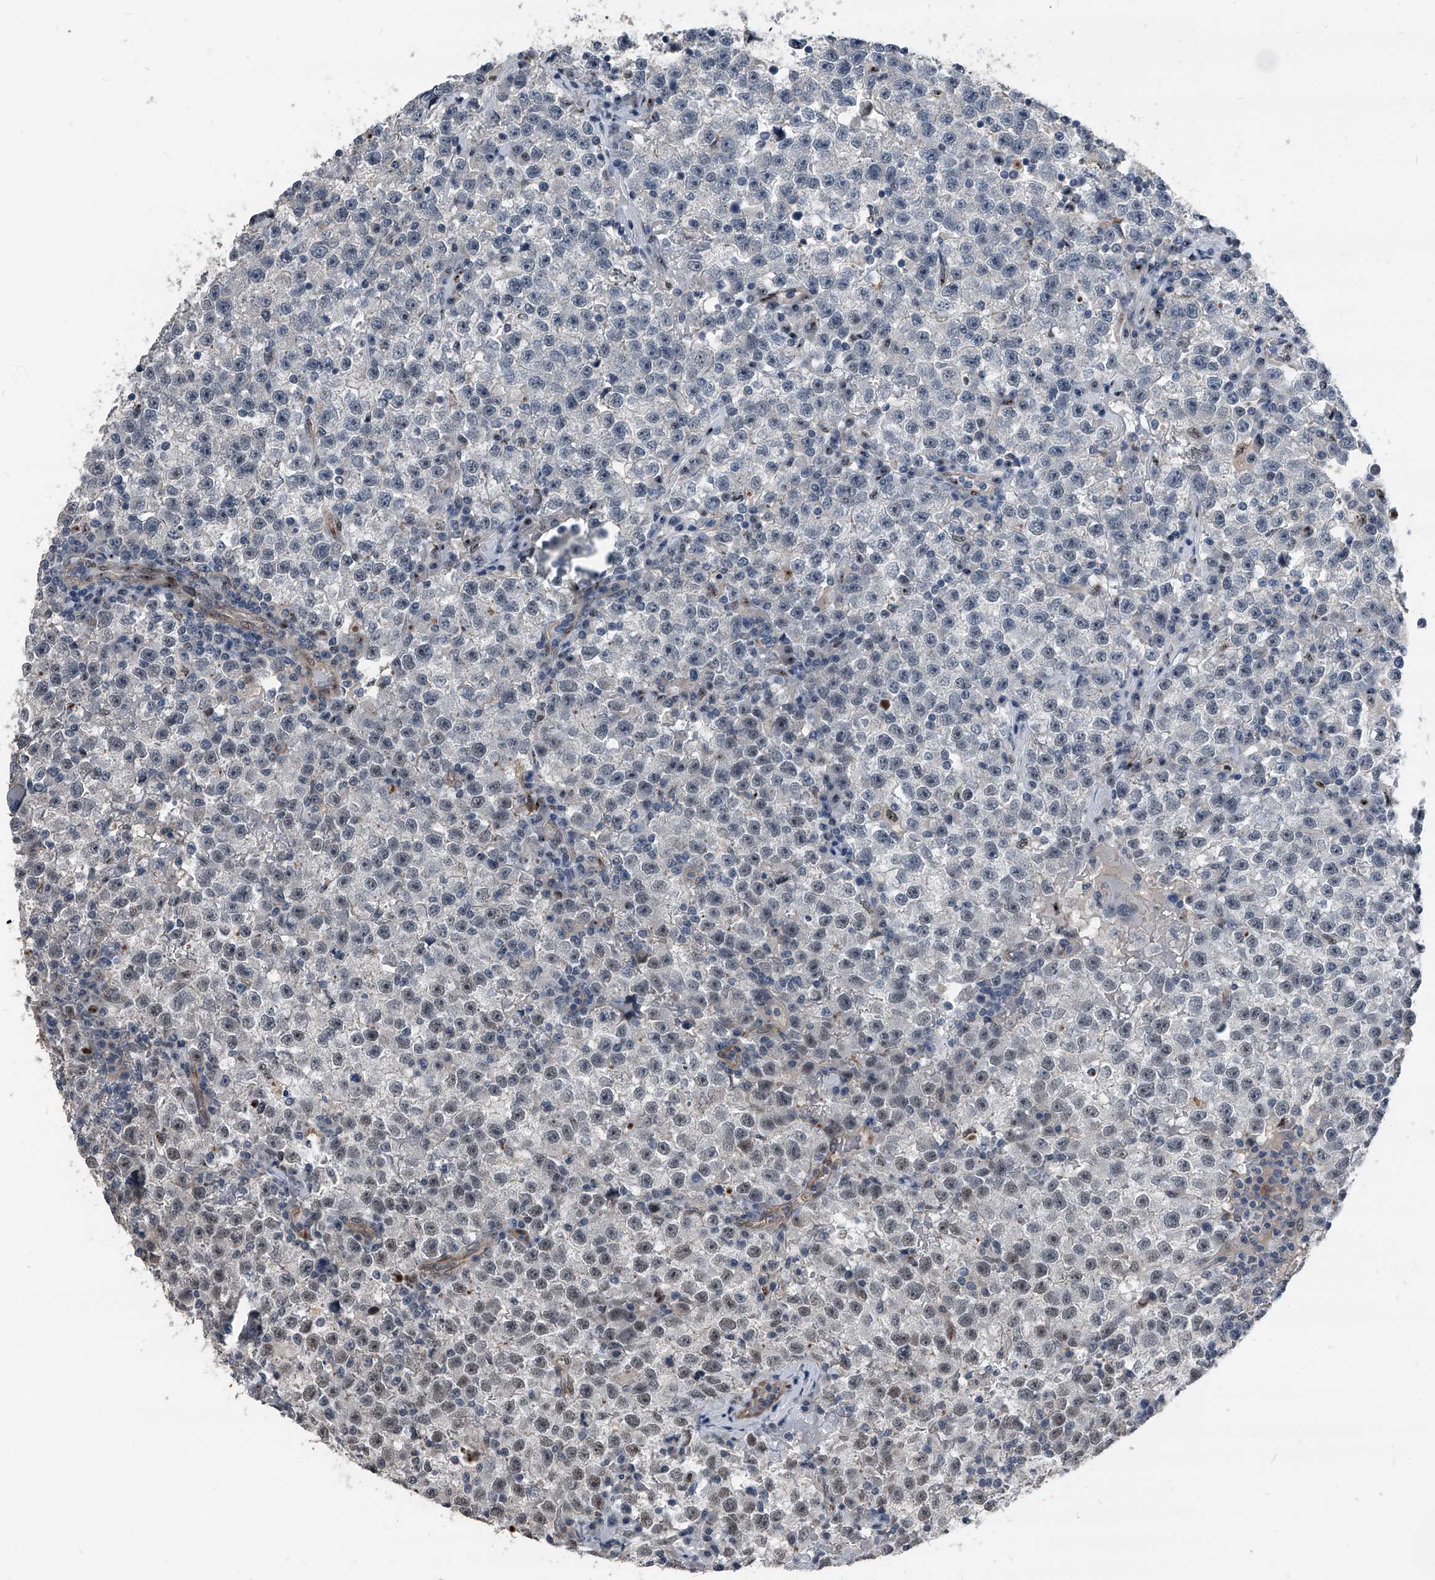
{"staining": {"intensity": "negative", "quantity": "none", "location": "none"}, "tissue": "testis cancer", "cell_type": "Tumor cells", "image_type": "cancer", "snomed": [{"axis": "morphology", "description": "Seminoma, NOS"}, {"axis": "topography", "description": "Testis"}], "caption": "IHC of human testis cancer displays no positivity in tumor cells.", "gene": "MEN1", "patient": {"sex": "male", "age": 22}}